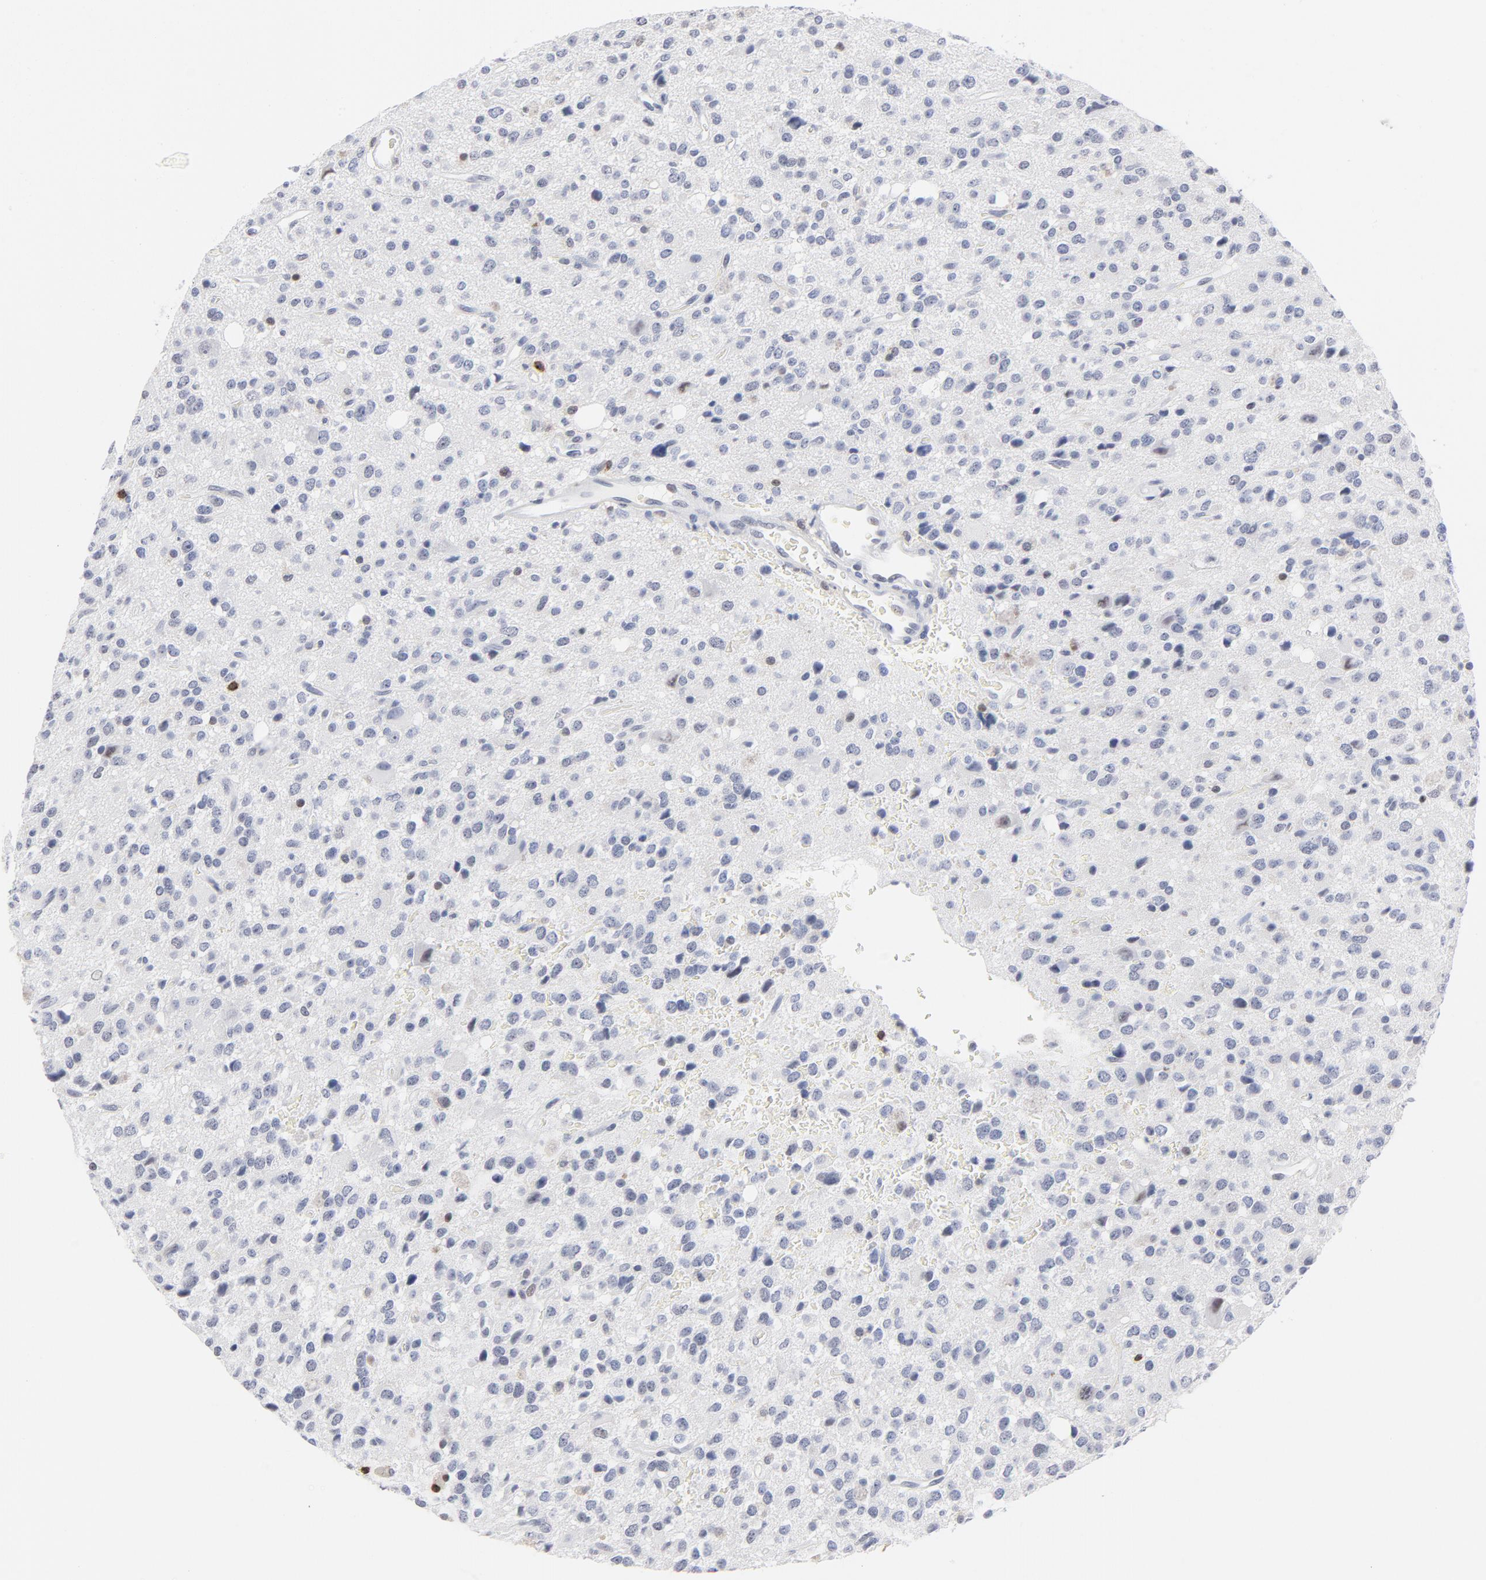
{"staining": {"intensity": "weak", "quantity": "<25%", "location": "nuclear"}, "tissue": "glioma", "cell_type": "Tumor cells", "image_type": "cancer", "snomed": [{"axis": "morphology", "description": "Glioma, malignant, High grade"}, {"axis": "topography", "description": "Brain"}], "caption": "This is a histopathology image of immunohistochemistry staining of glioma, which shows no expression in tumor cells.", "gene": "CD2", "patient": {"sex": "male", "age": 47}}